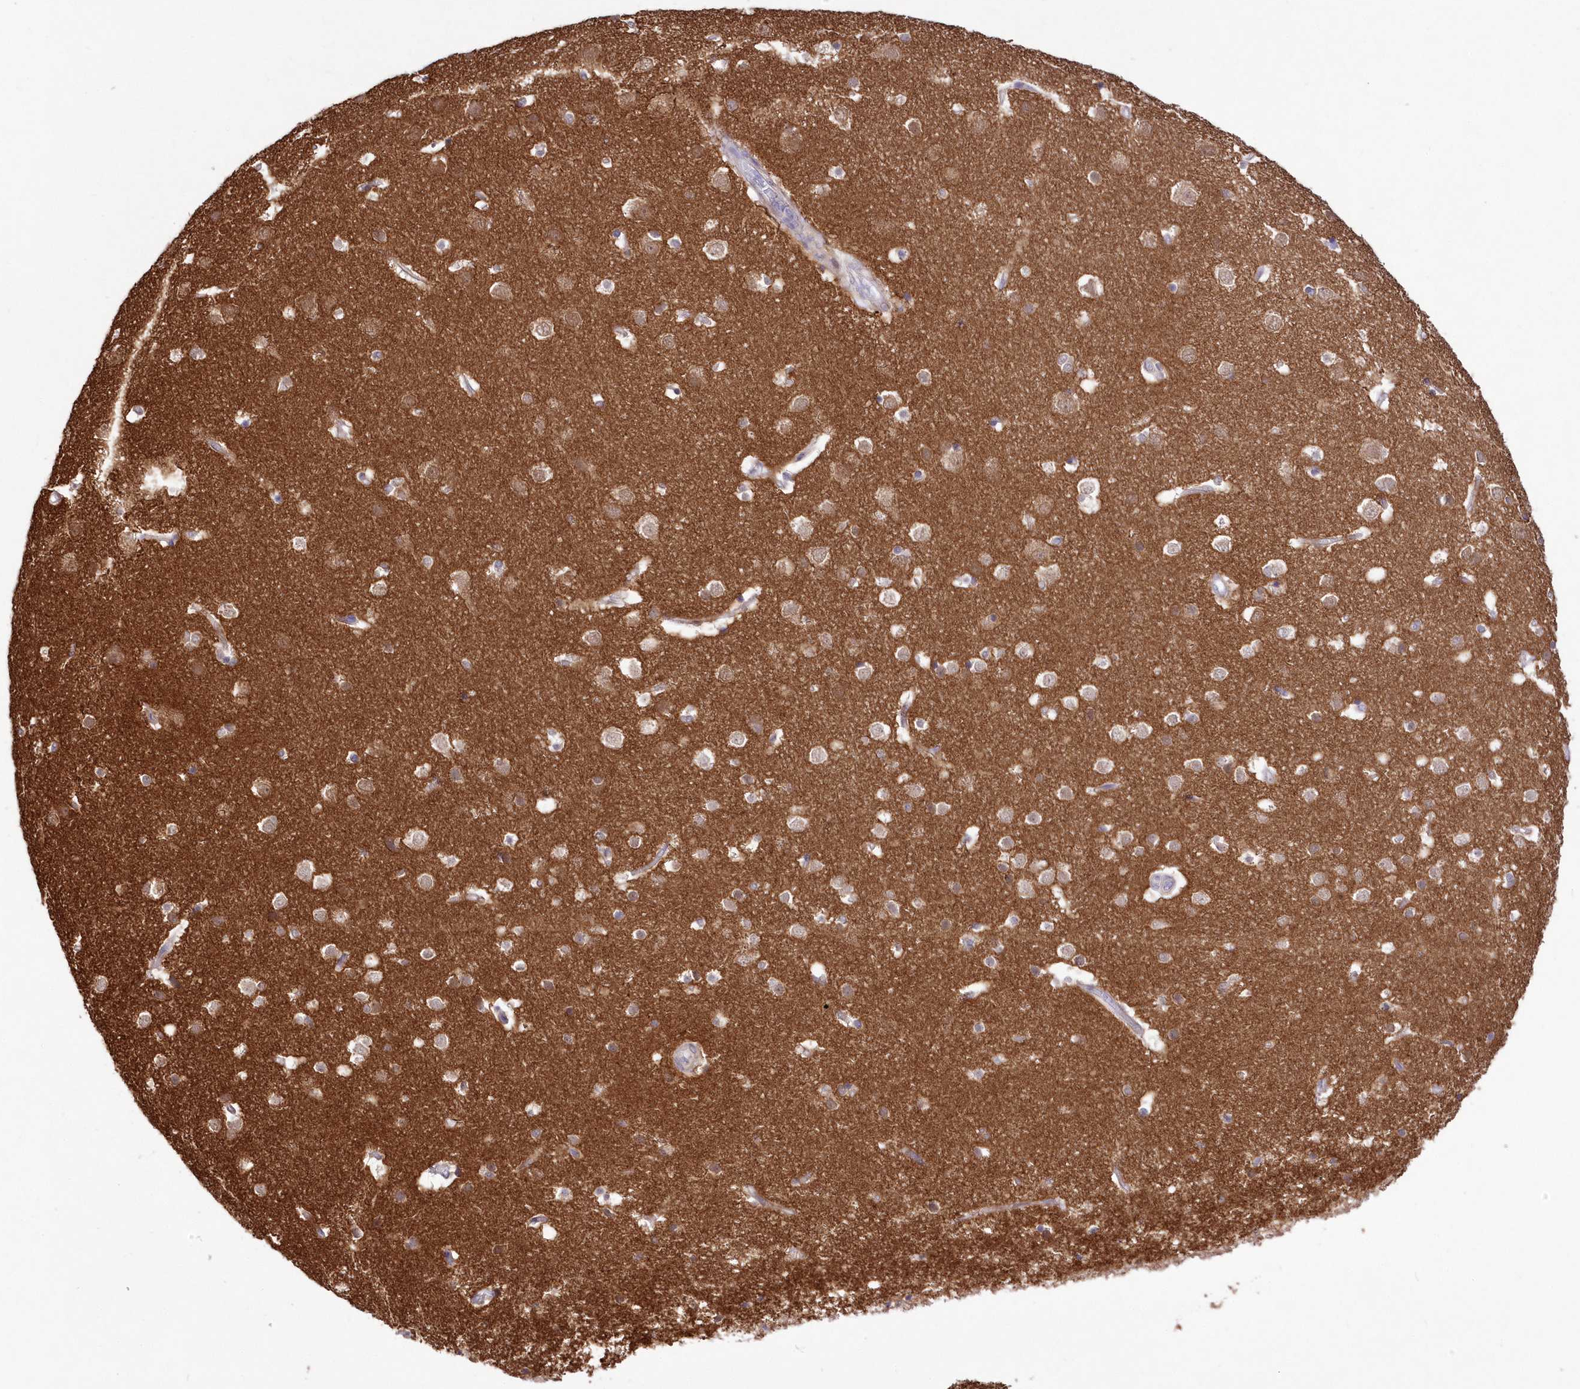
{"staining": {"intensity": "negative", "quantity": "none", "location": "none"}, "tissue": "cerebral cortex", "cell_type": "Endothelial cells", "image_type": "normal", "snomed": [{"axis": "morphology", "description": "Normal tissue, NOS"}, {"axis": "topography", "description": "Cerebral cortex"}], "caption": "A histopathology image of cerebral cortex stained for a protein displays no brown staining in endothelial cells. (DAB (3,3'-diaminobenzidine) immunohistochemistry (IHC) visualized using brightfield microscopy, high magnification).", "gene": "FAM241B", "patient": {"sex": "male", "age": 54}}